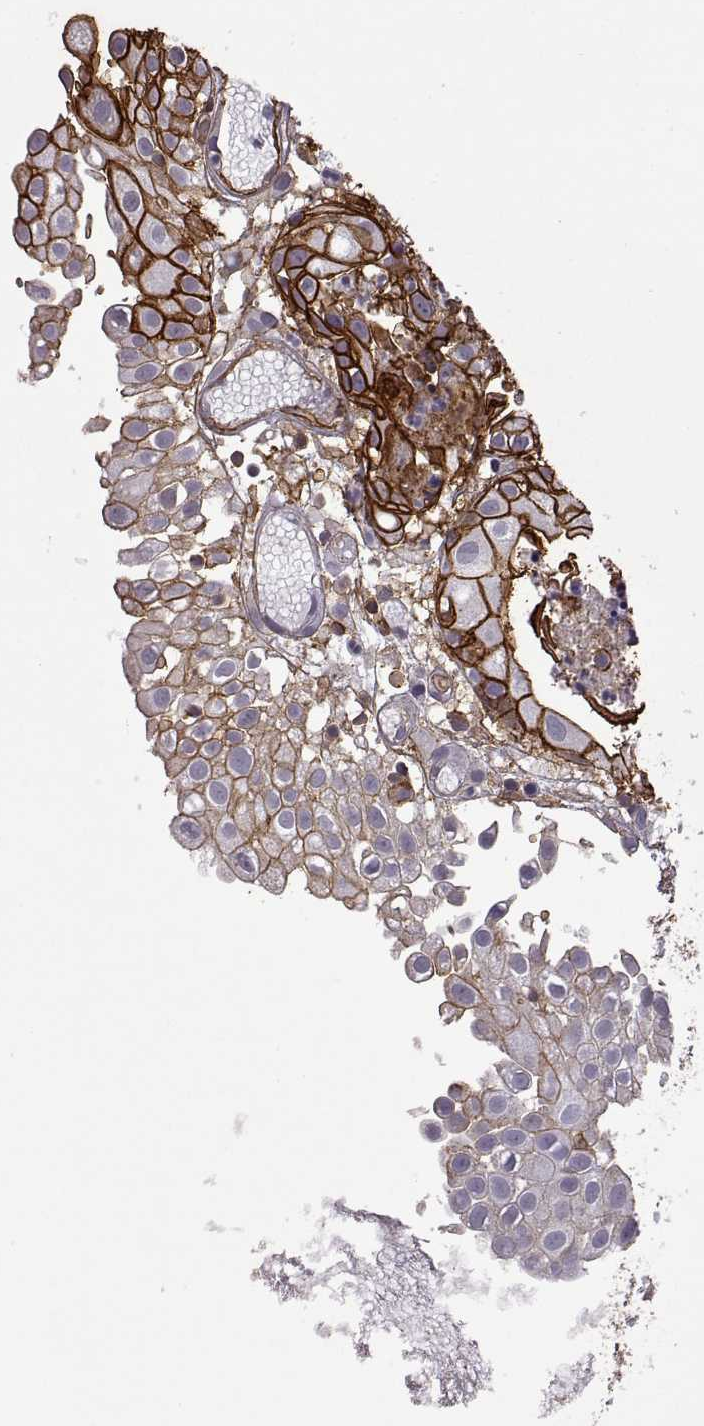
{"staining": {"intensity": "strong", "quantity": "25%-75%", "location": "cytoplasmic/membranous"}, "tissue": "prostate cancer", "cell_type": "Tumor cells", "image_type": "cancer", "snomed": [{"axis": "morphology", "description": "Adenocarcinoma, High grade"}, {"axis": "topography", "description": "Prostate"}], "caption": "Immunohistochemistry of prostate cancer (high-grade adenocarcinoma) reveals high levels of strong cytoplasmic/membranous positivity in about 25%-75% of tumor cells.", "gene": "S100A10", "patient": {"sex": "male", "age": 79}}